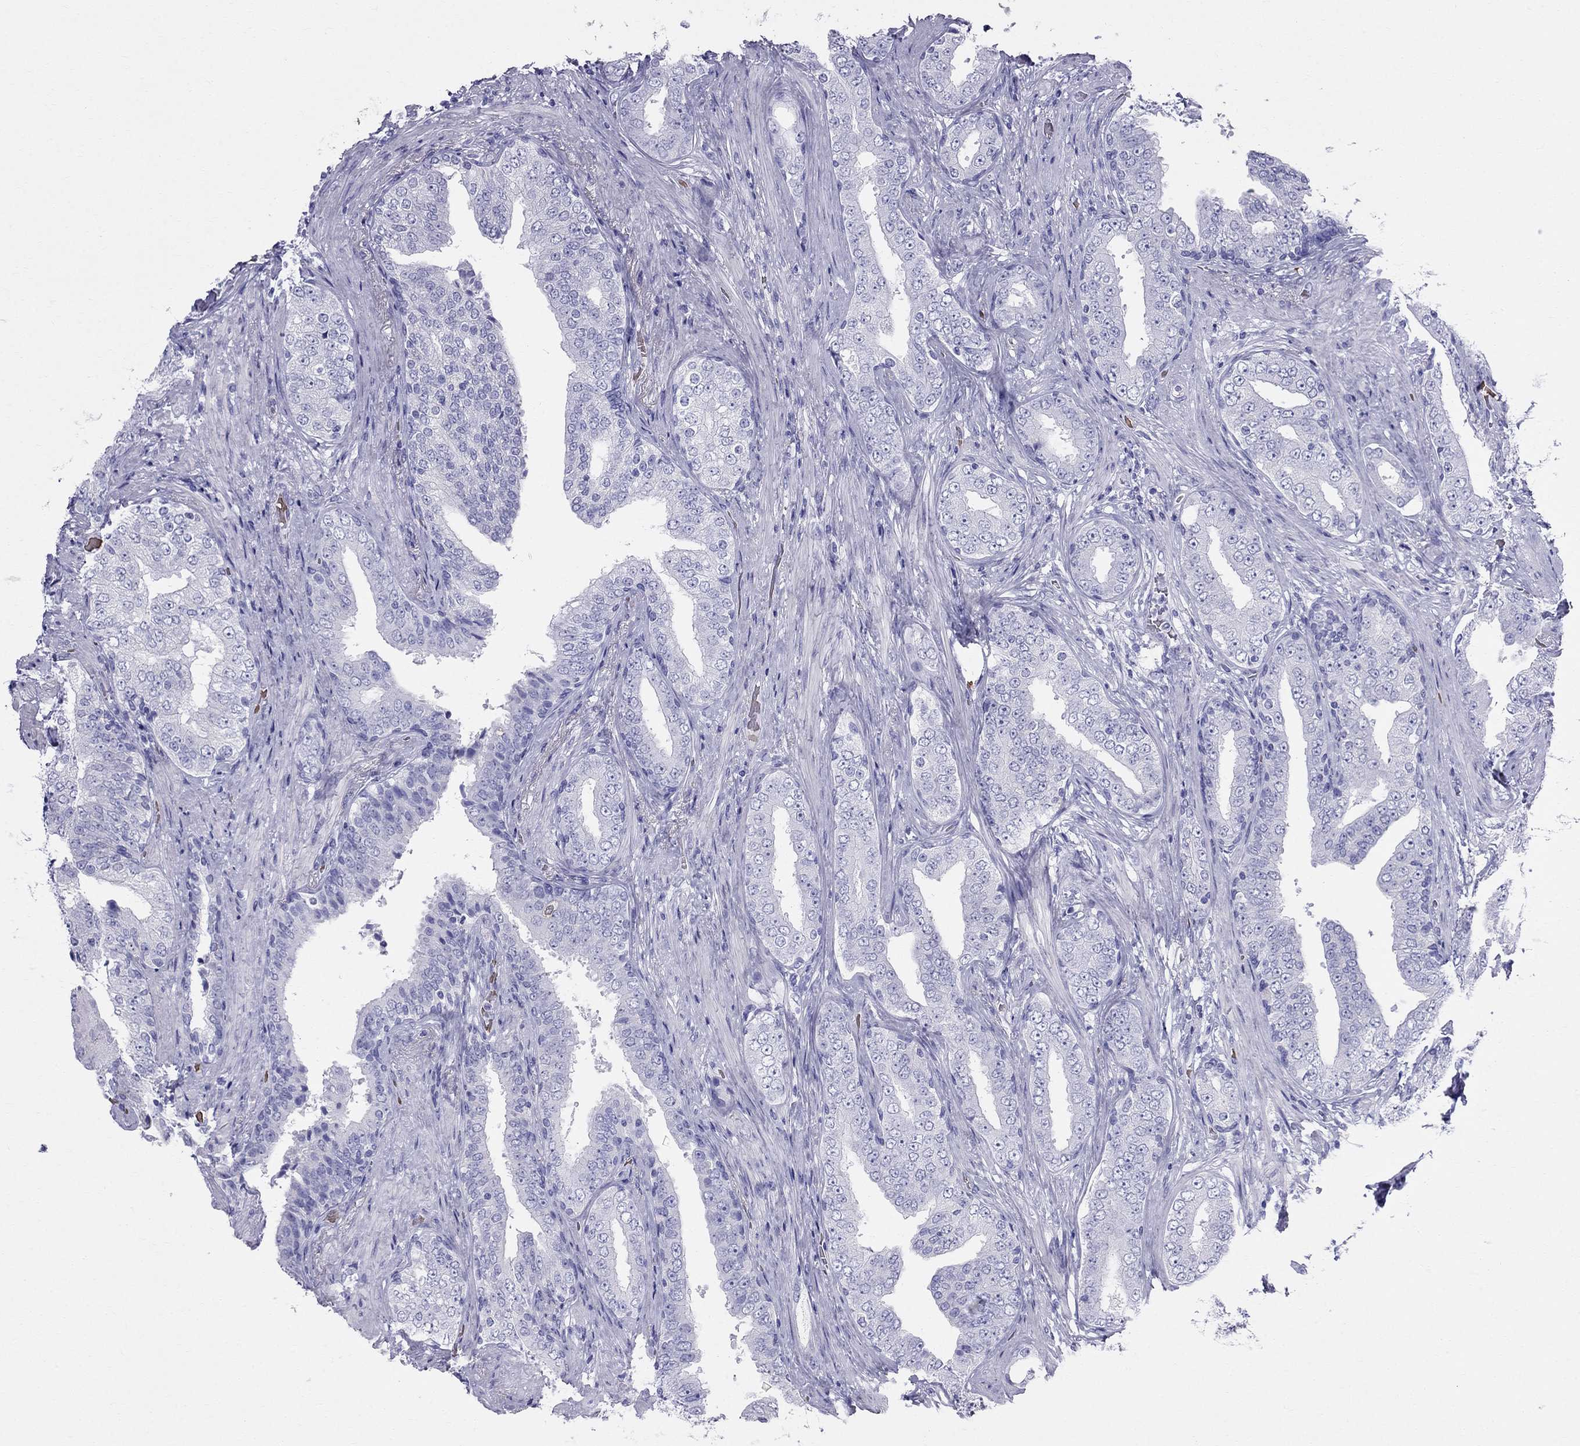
{"staining": {"intensity": "negative", "quantity": "none", "location": "none"}, "tissue": "prostate cancer", "cell_type": "Tumor cells", "image_type": "cancer", "snomed": [{"axis": "morphology", "description": "Adenocarcinoma, Low grade"}, {"axis": "topography", "description": "Prostate and seminal vesicle, NOS"}], "caption": "Immunohistochemistry of human prostate cancer (adenocarcinoma (low-grade)) displays no expression in tumor cells.", "gene": "DNAAF6", "patient": {"sex": "male", "age": 61}}